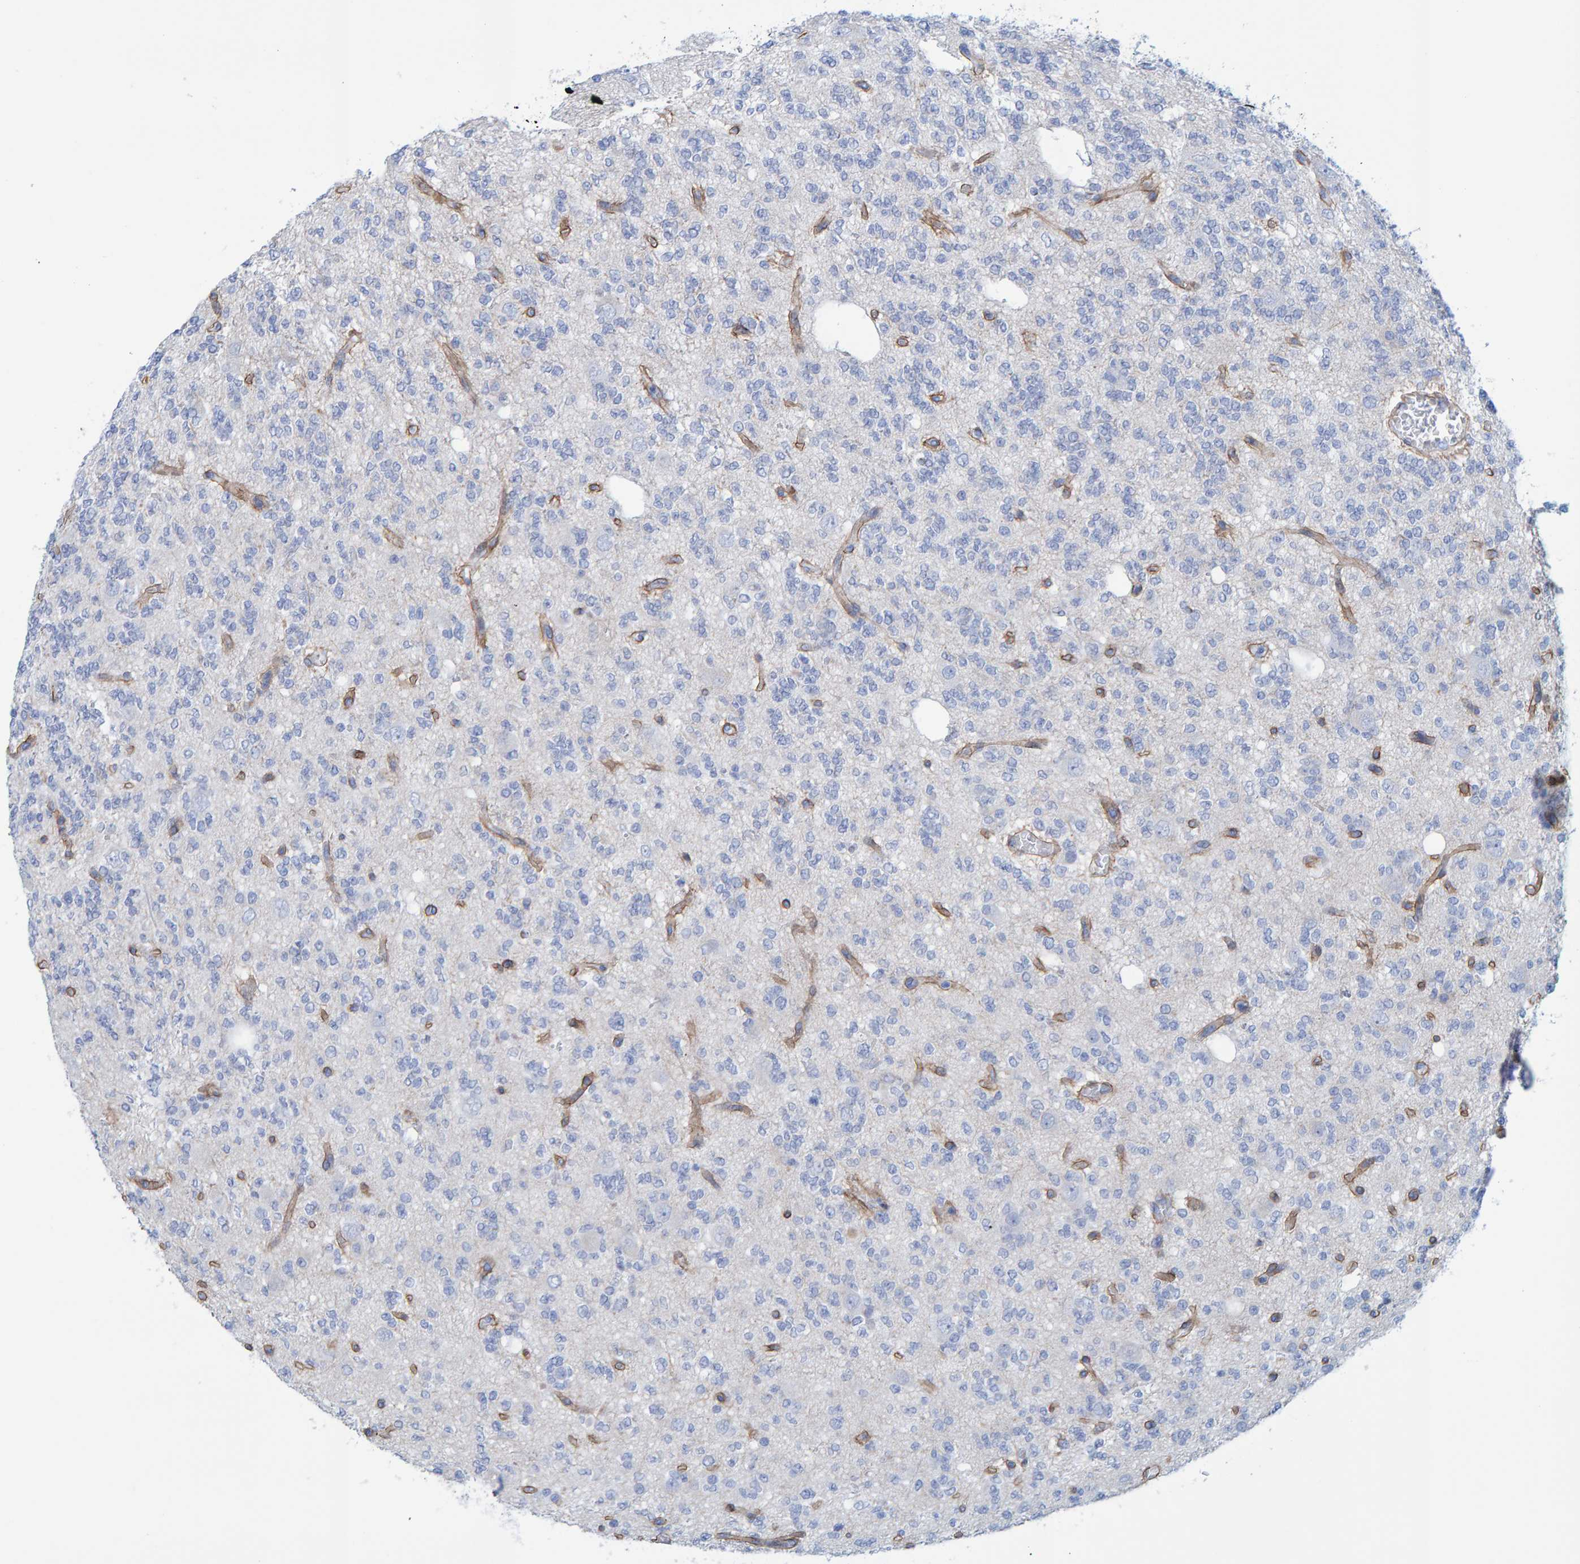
{"staining": {"intensity": "negative", "quantity": "none", "location": "none"}, "tissue": "glioma", "cell_type": "Tumor cells", "image_type": "cancer", "snomed": [{"axis": "morphology", "description": "Glioma, malignant, Low grade"}, {"axis": "topography", "description": "Brain"}], "caption": "Photomicrograph shows no significant protein staining in tumor cells of glioma.", "gene": "JAKMIP3", "patient": {"sex": "male", "age": 38}}